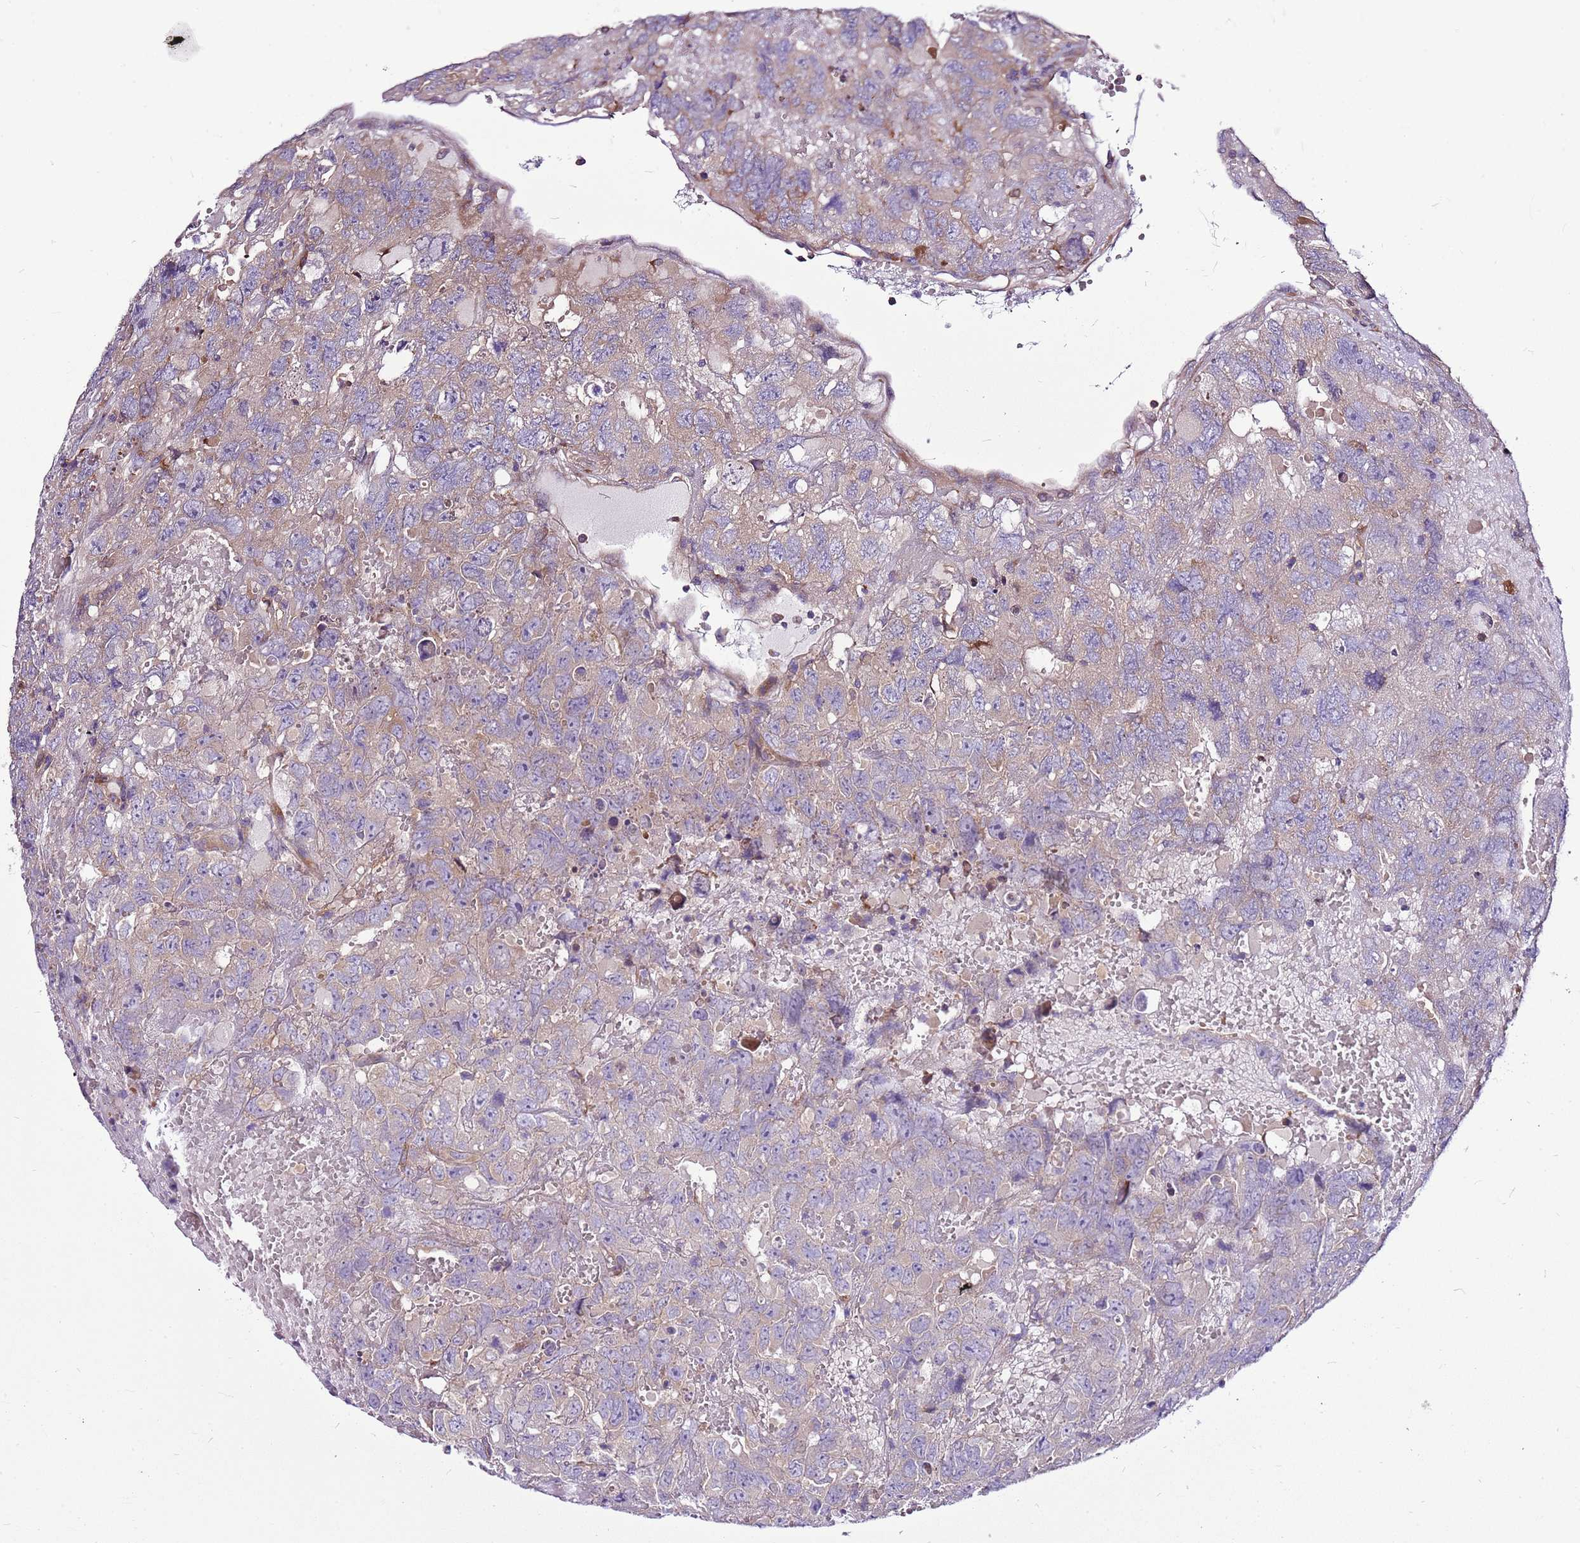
{"staining": {"intensity": "weak", "quantity": "<25%", "location": "cytoplasmic/membranous"}, "tissue": "testis cancer", "cell_type": "Tumor cells", "image_type": "cancer", "snomed": [{"axis": "morphology", "description": "Carcinoma, Embryonal, NOS"}, {"axis": "topography", "description": "Testis"}], "caption": "High magnification brightfield microscopy of embryonal carcinoma (testis) stained with DAB (brown) and counterstained with hematoxylin (blue): tumor cells show no significant staining.", "gene": "ATXN2L", "patient": {"sex": "male", "age": 45}}